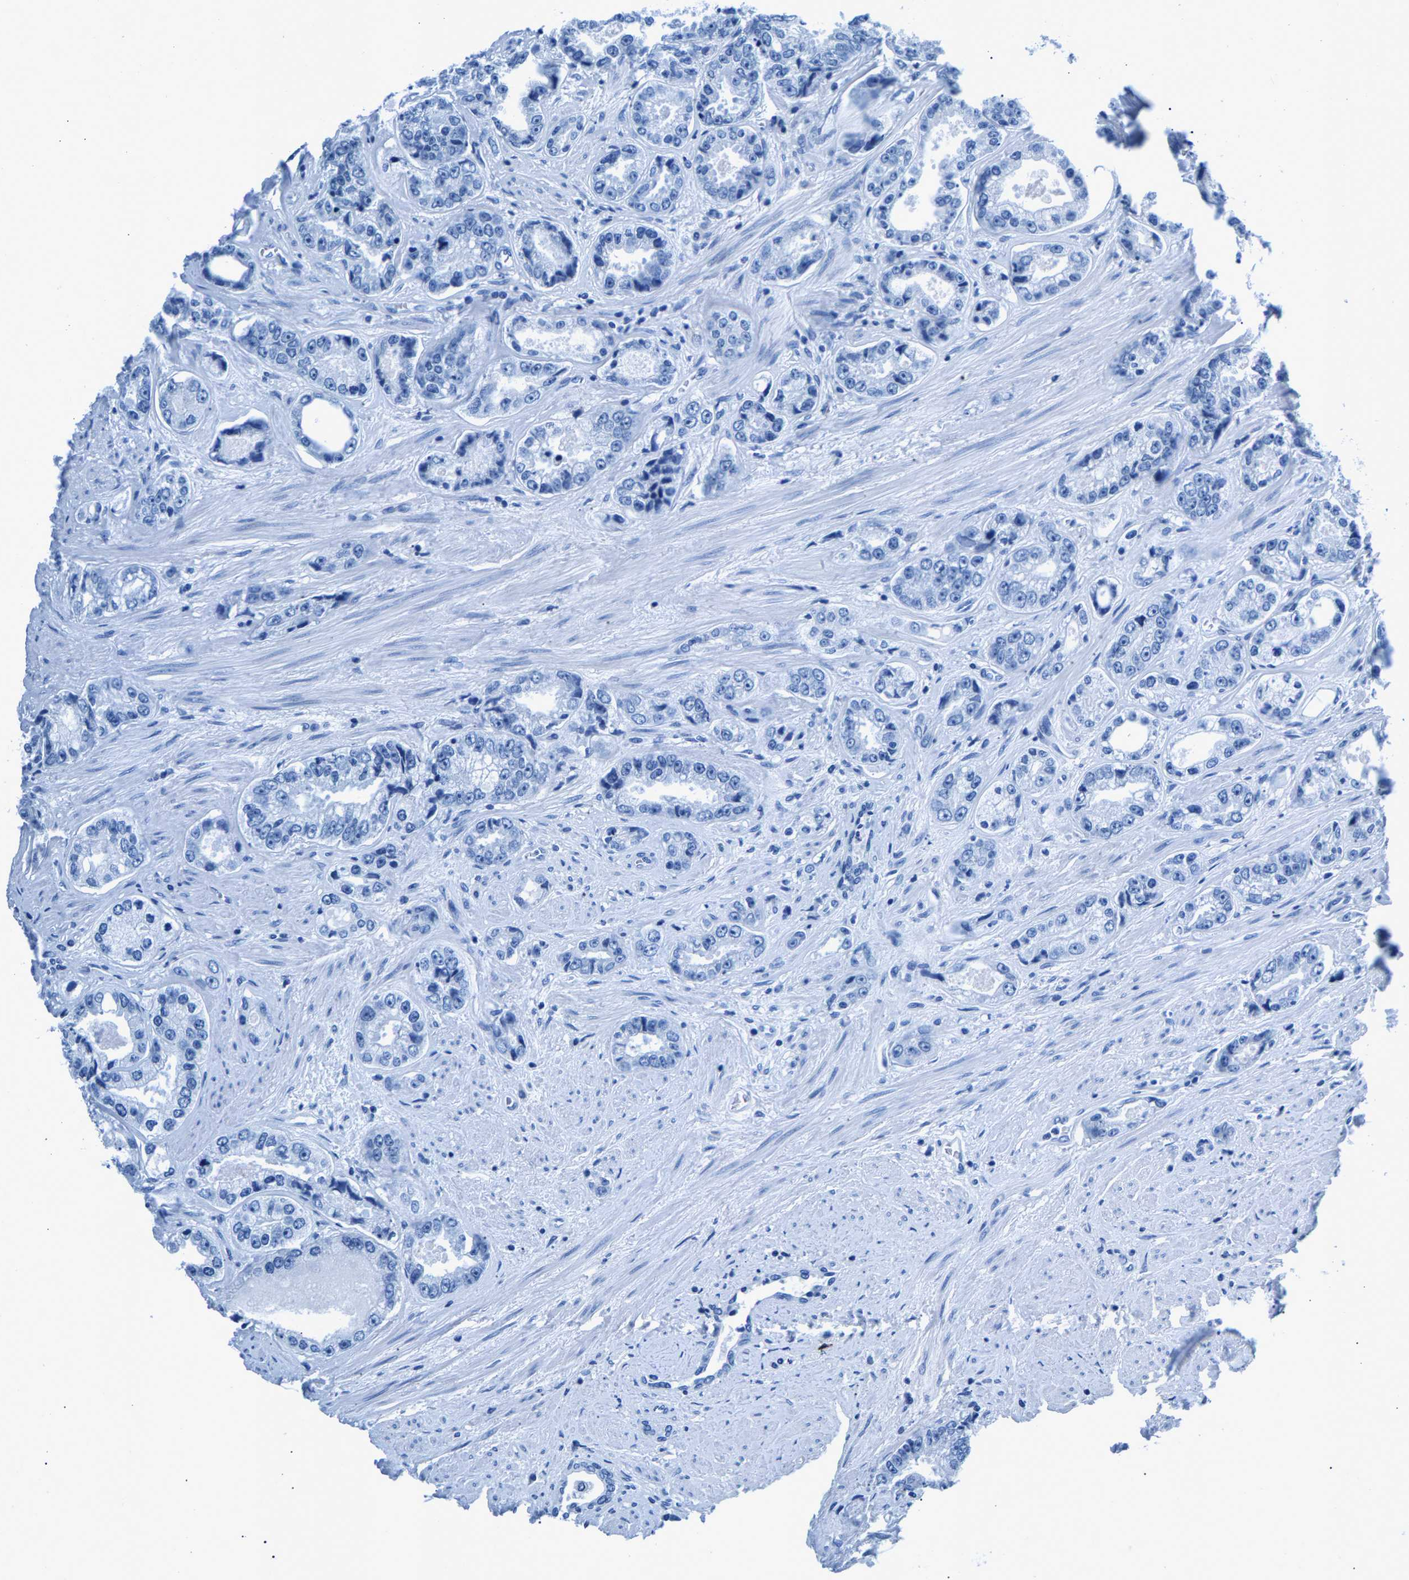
{"staining": {"intensity": "negative", "quantity": "none", "location": "none"}, "tissue": "prostate cancer", "cell_type": "Tumor cells", "image_type": "cancer", "snomed": [{"axis": "morphology", "description": "Adenocarcinoma, High grade"}, {"axis": "topography", "description": "Prostate"}], "caption": "This is a photomicrograph of IHC staining of adenocarcinoma (high-grade) (prostate), which shows no positivity in tumor cells.", "gene": "CPS1", "patient": {"sex": "male", "age": 61}}